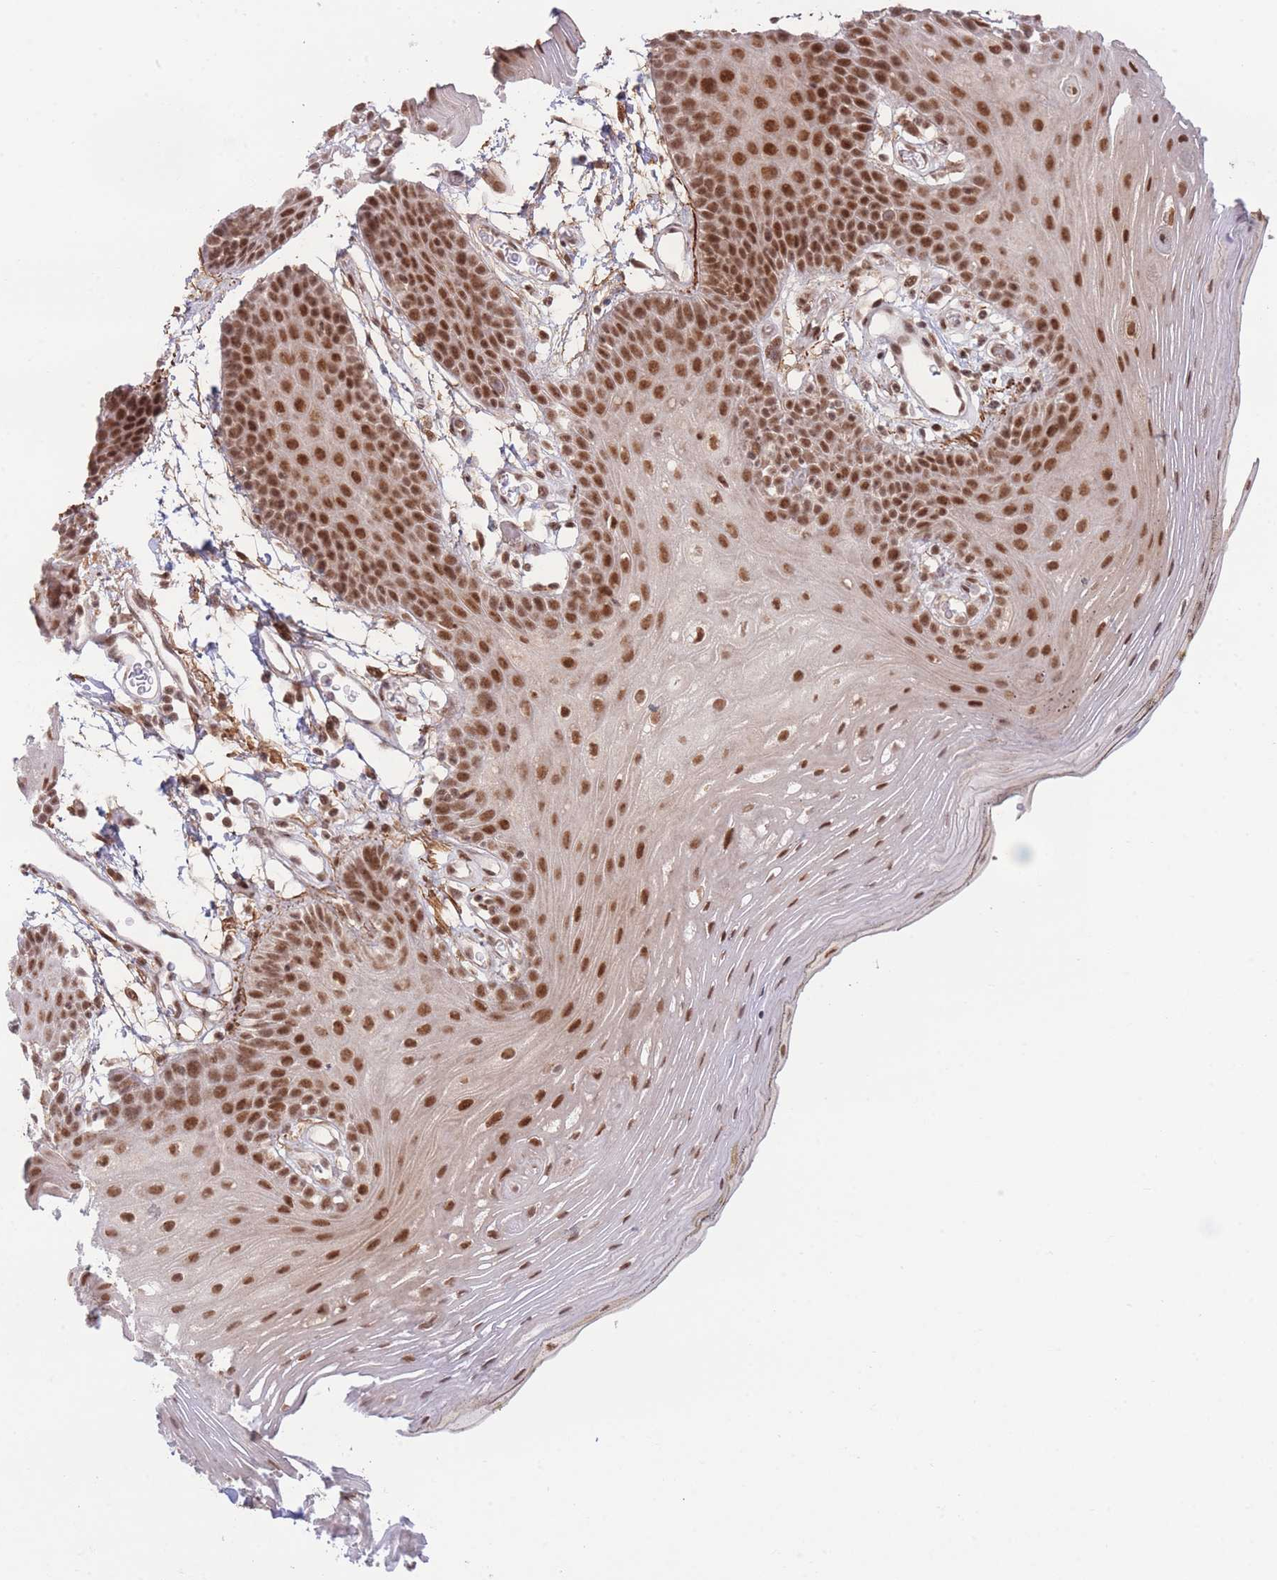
{"staining": {"intensity": "strong", "quantity": ">75%", "location": "nuclear"}, "tissue": "oral mucosa", "cell_type": "Squamous epithelial cells", "image_type": "normal", "snomed": [{"axis": "morphology", "description": "Normal tissue, NOS"}, {"axis": "topography", "description": "Oral tissue"}, {"axis": "topography", "description": "Tounge, NOS"}], "caption": "This is an image of immunohistochemistry staining of benign oral mucosa, which shows strong positivity in the nuclear of squamous epithelial cells.", "gene": "CARD8", "patient": {"sex": "female", "age": 81}}